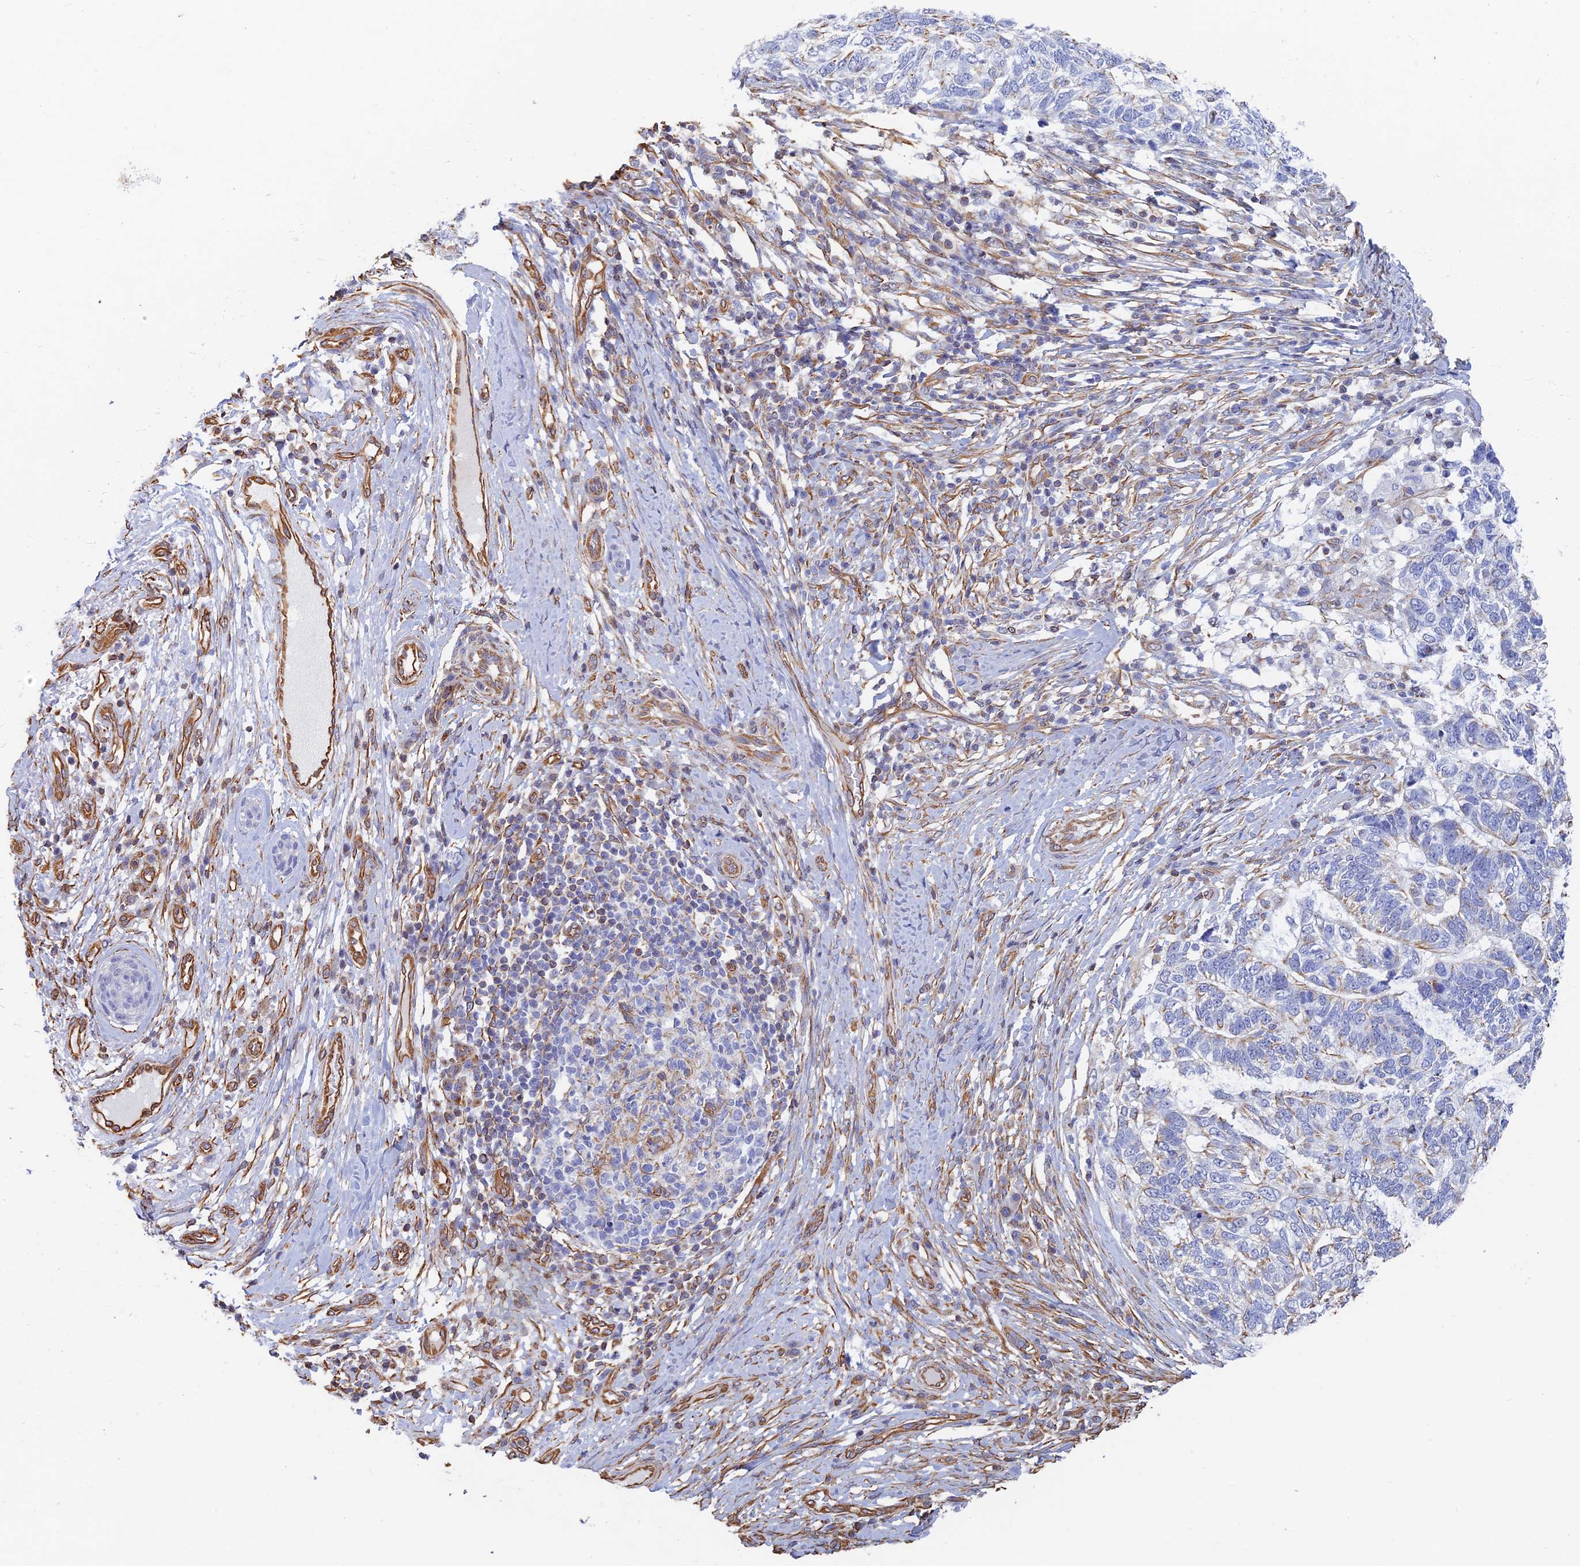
{"staining": {"intensity": "negative", "quantity": "none", "location": "none"}, "tissue": "skin cancer", "cell_type": "Tumor cells", "image_type": "cancer", "snomed": [{"axis": "morphology", "description": "Basal cell carcinoma"}, {"axis": "topography", "description": "Skin"}], "caption": "Tumor cells show no significant staining in basal cell carcinoma (skin).", "gene": "RMC1", "patient": {"sex": "female", "age": 65}}